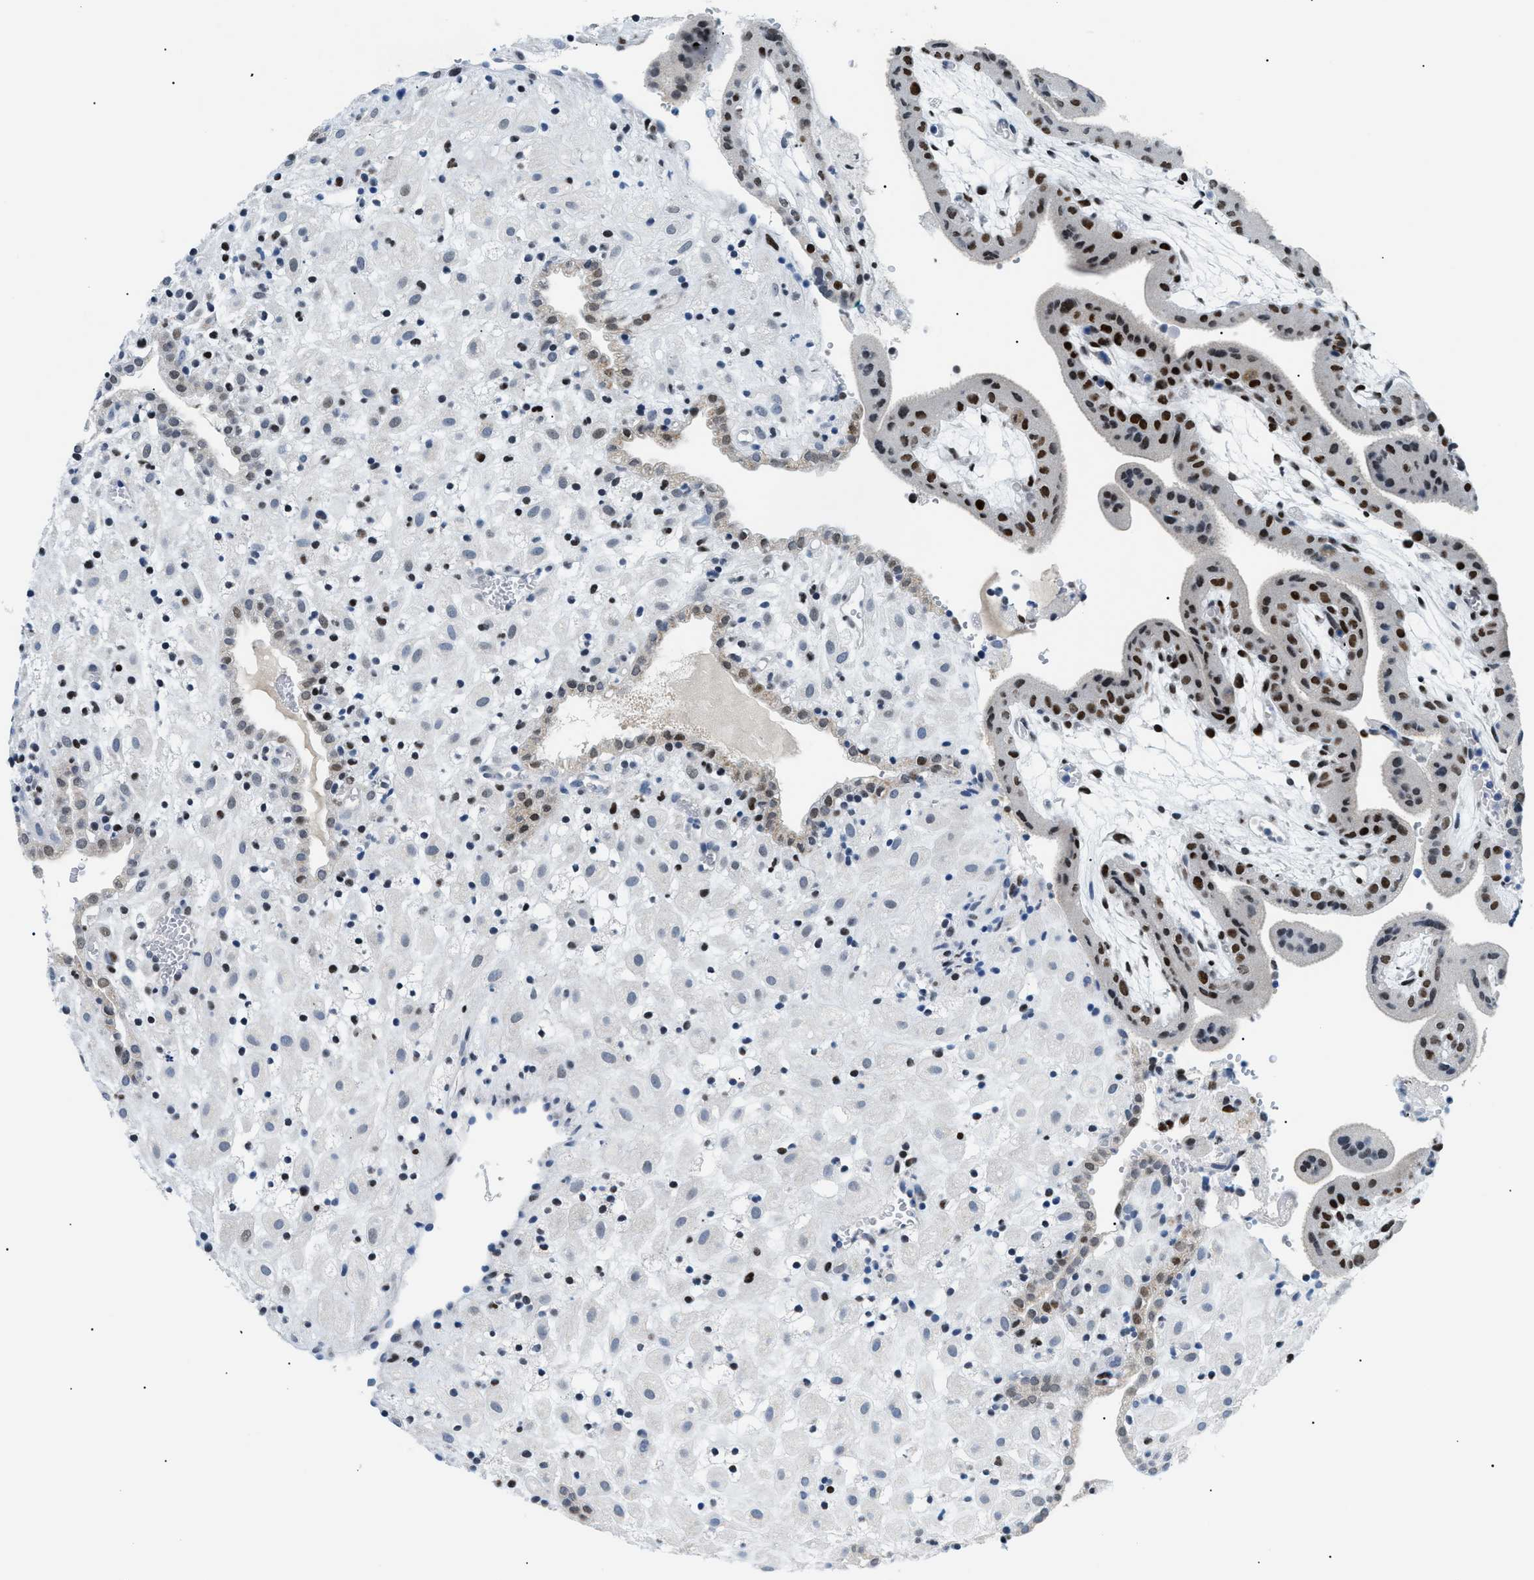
{"staining": {"intensity": "moderate", "quantity": ">75%", "location": "nuclear"}, "tissue": "placenta", "cell_type": "Decidual cells", "image_type": "normal", "snomed": [{"axis": "morphology", "description": "Normal tissue, NOS"}, {"axis": "topography", "description": "Placenta"}], "caption": "DAB immunohistochemical staining of normal human placenta exhibits moderate nuclear protein positivity in approximately >75% of decidual cells. (Stains: DAB (3,3'-diaminobenzidine) in brown, nuclei in blue, Microscopy: brightfield microscopy at high magnification).", "gene": "SMARCC1", "patient": {"sex": "female", "age": 18}}